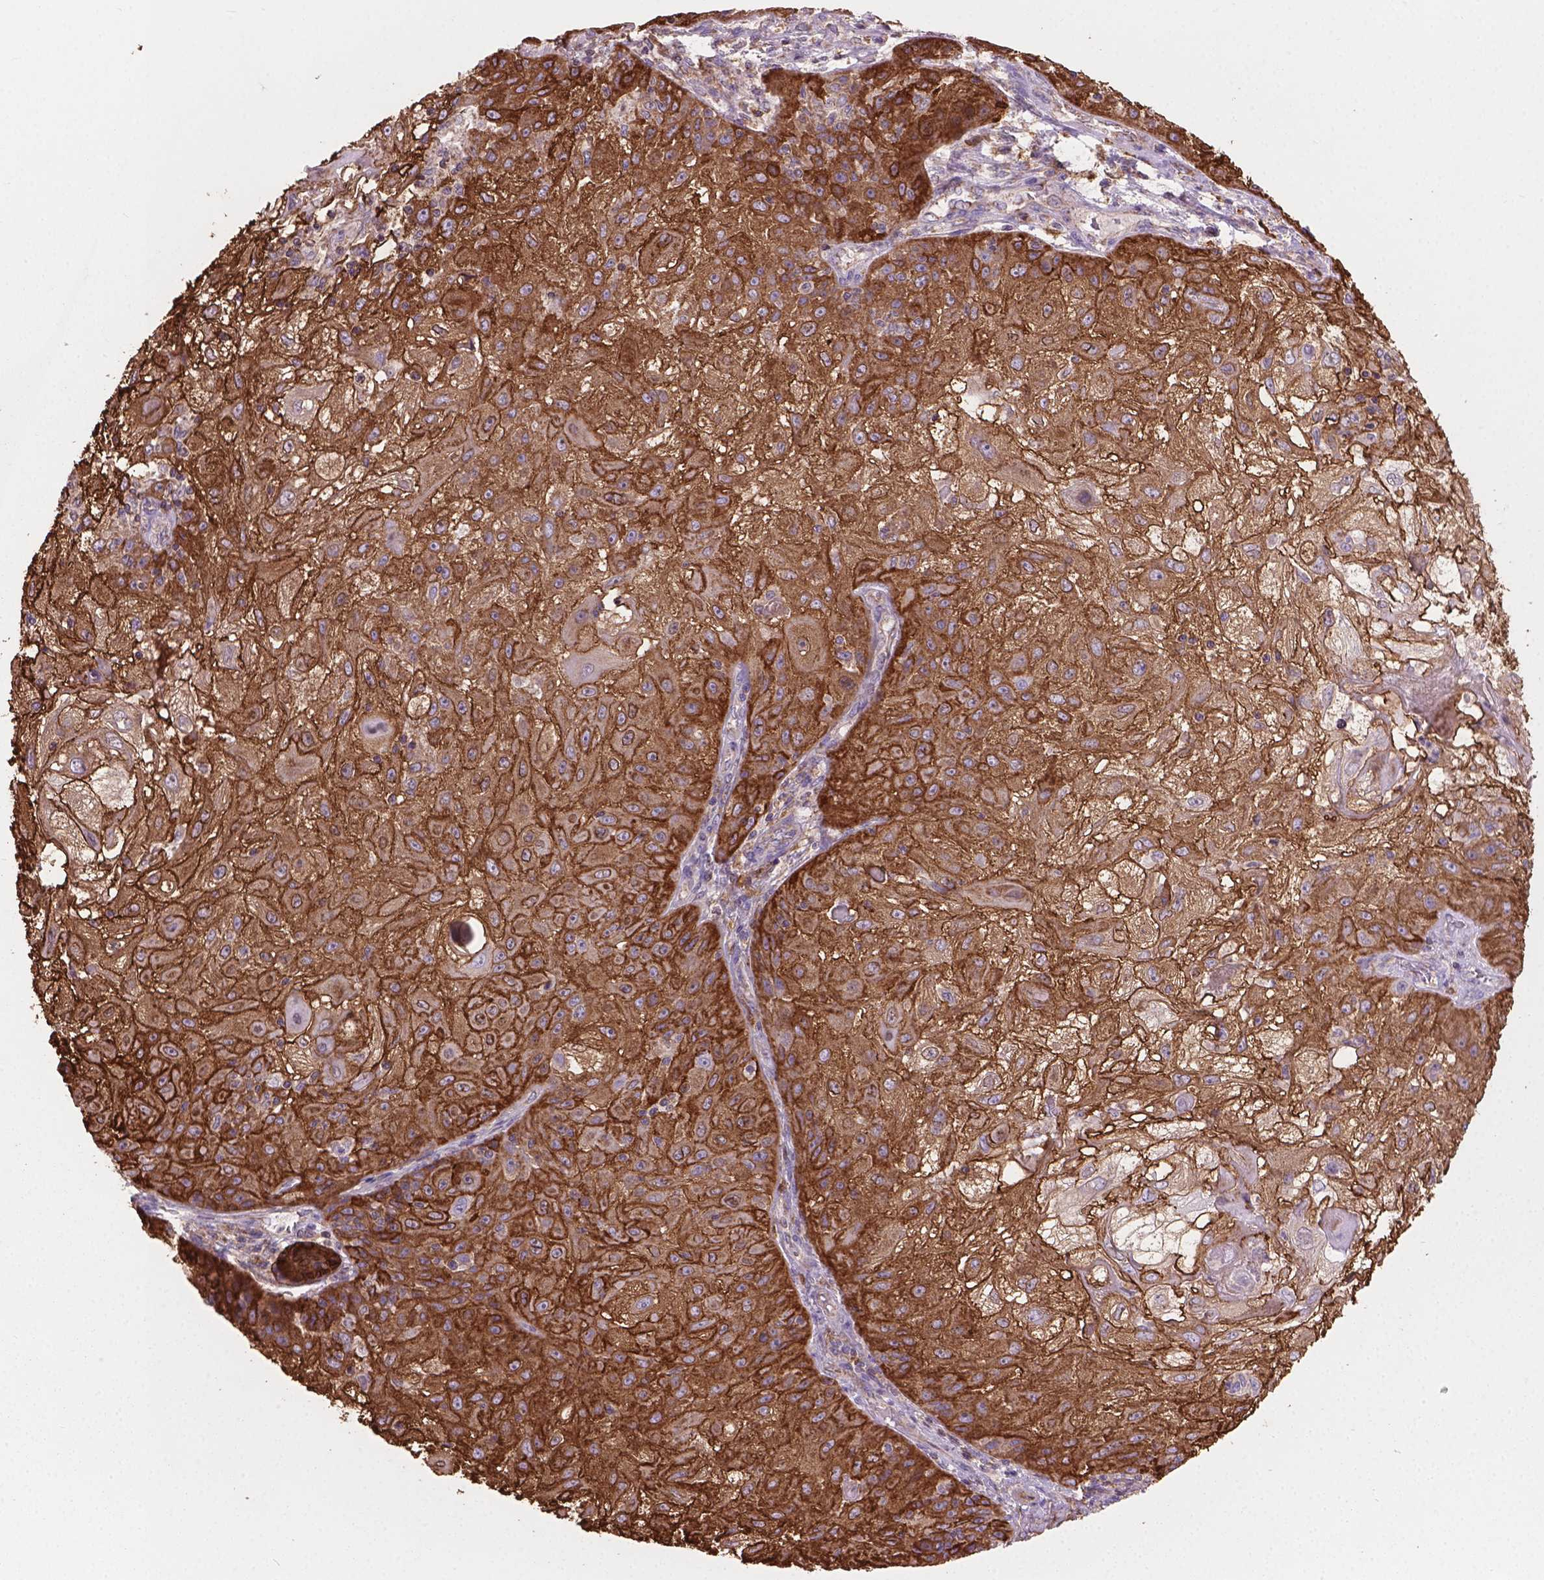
{"staining": {"intensity": "strong", "quantity": ">75%", "location": "cytoplasmic/membranous"}, "tissue": "skin cancer", "cell_type": "Tumor cells", "image_type": "cancer", "snomed": [{"axis": "morphology", "description": "Normal tissue, NOS"}, {"axis": "morphology", "description": "Squamous cell carcinoma, NOS"}, {"axis": "topography", "description": "Skin"}], "caption": "Tumor cells reveal strong cytoplasmic/membranous positivity in approximately >75% of cells in skin cancer (squamous cell carcinoma).", "gene": "TCAF1", "patient": {"sex": "female", "age": 83}}